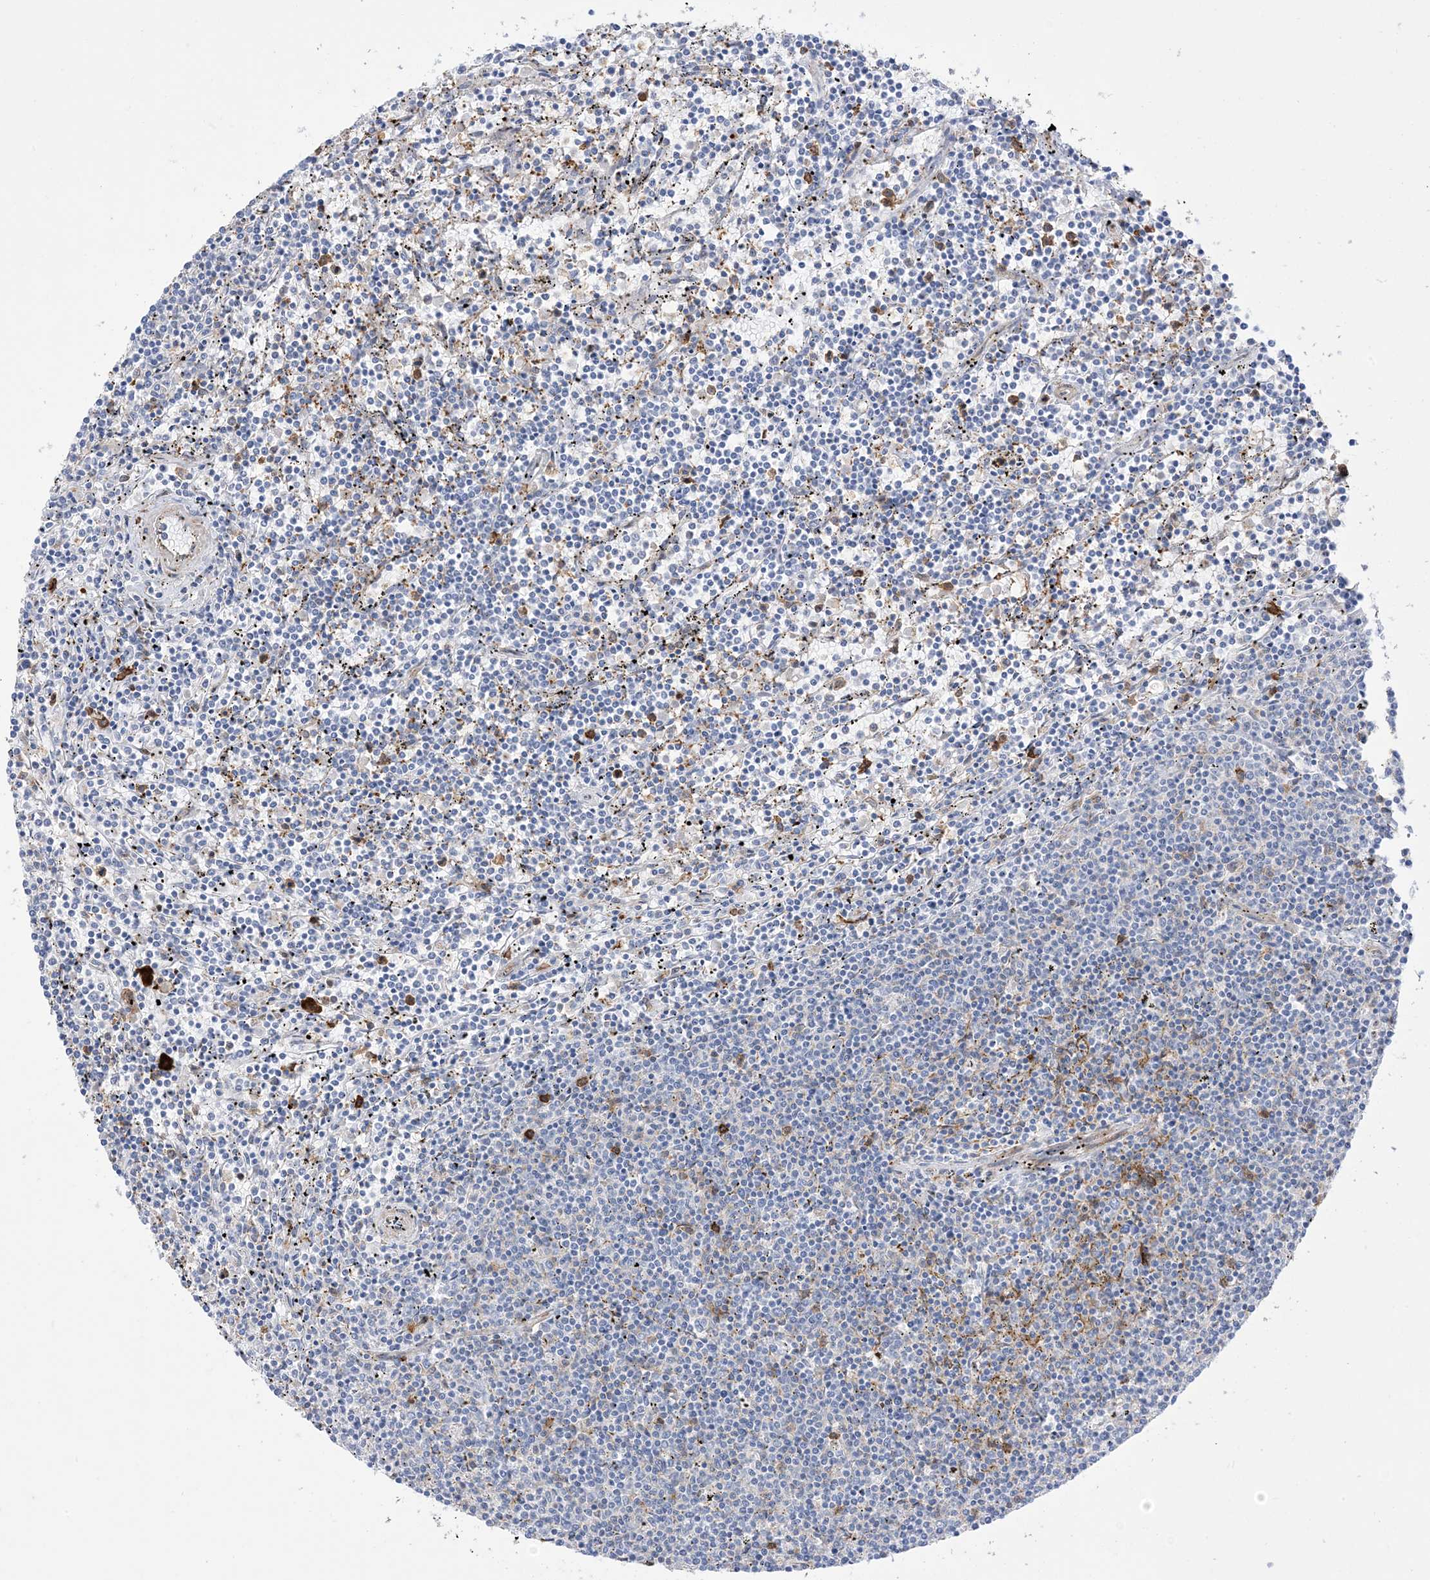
{"staining": {"intensity": "negative", "quantity": "none", "location": "none"}, "tissue": "lymphoma", "cell_type": "Tumor cells", "image_type": "cancer", "snomed": [{"axis": "morphology", "description": "Malignant lymphoma, non-Hodgkin's type, Low grade"}, {"axis": "topography", "description": "Spleen"}], "caption": "The immunohistochemistry (IHC) micrograph has no significant positivity in tumor cells of lymphoma tissue.", "gene": "GSN", "patient": {"sex": "female", "age": 50}}